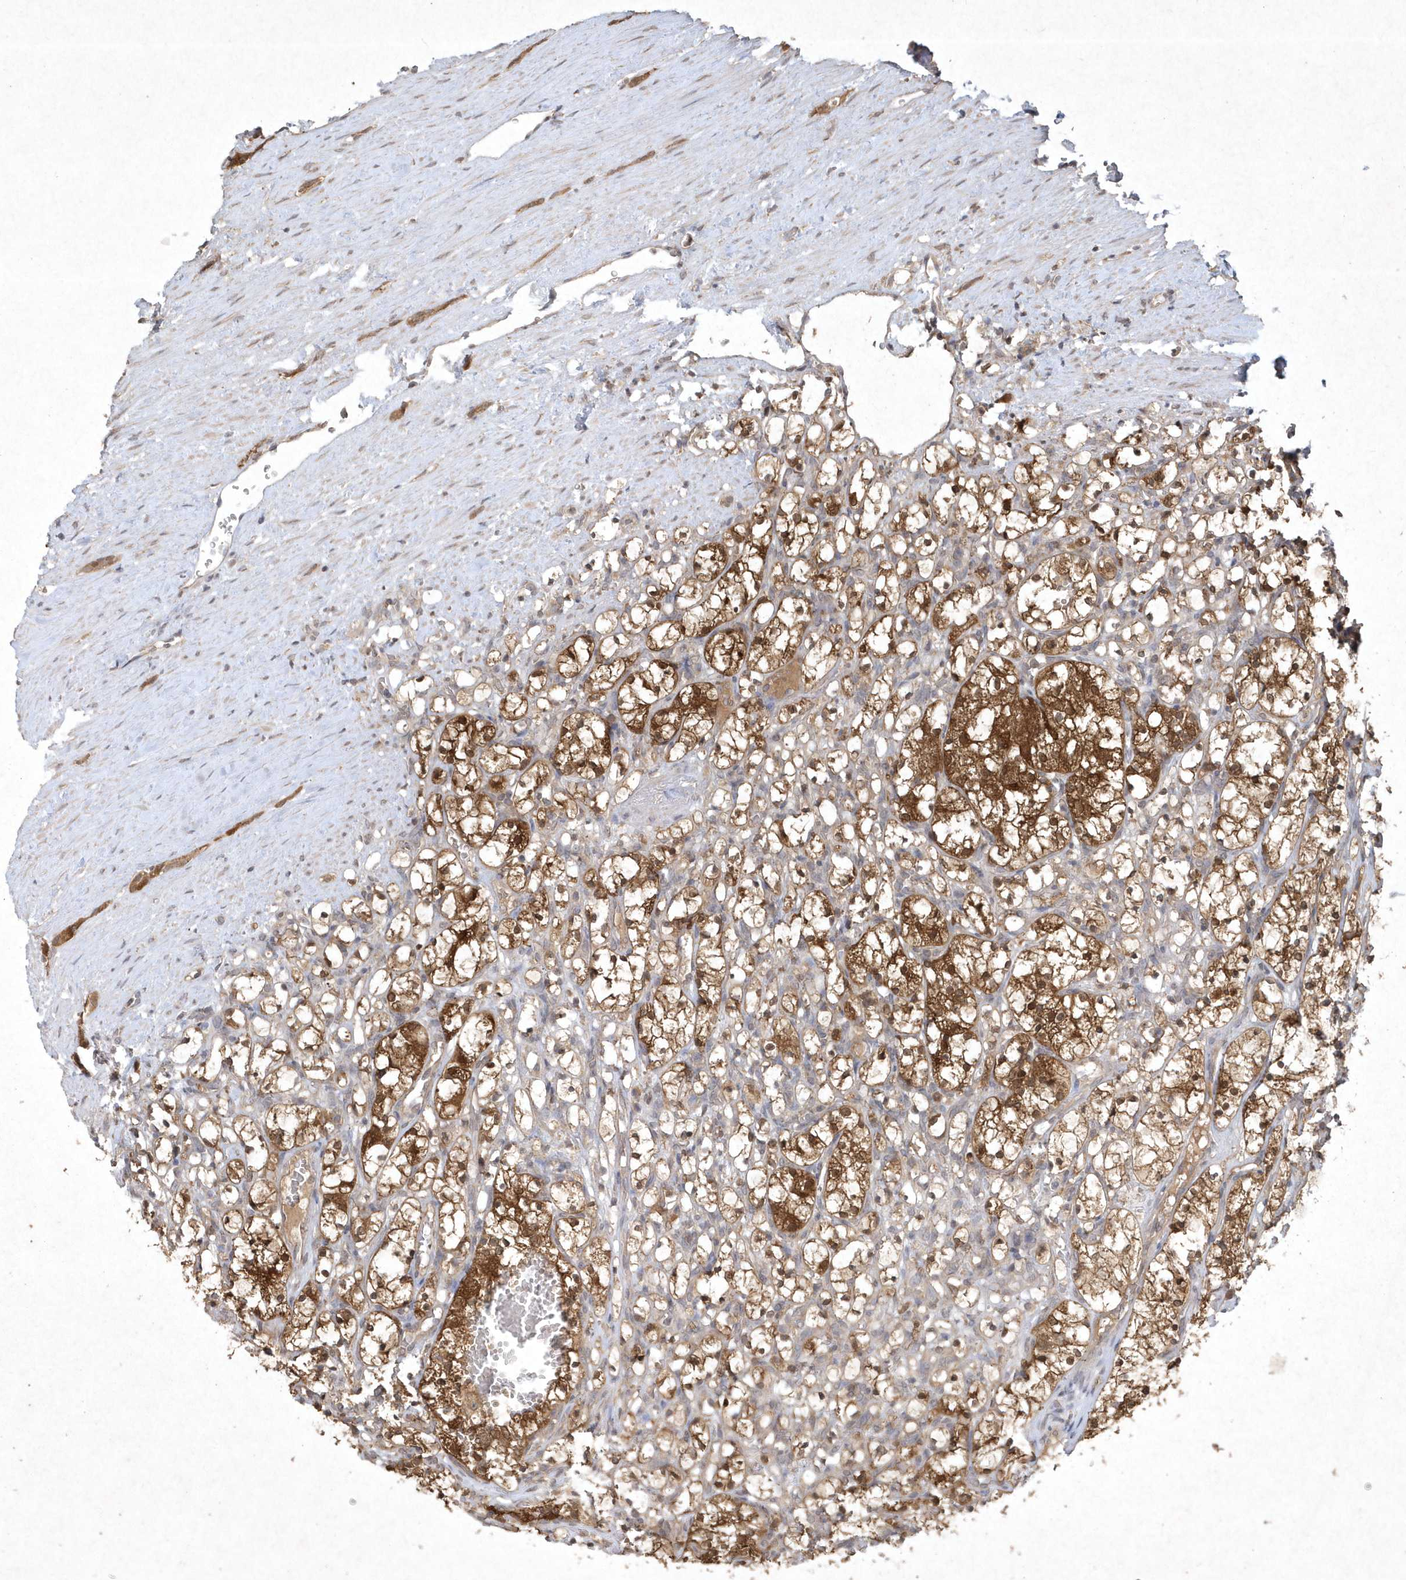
{"staining": {"intensity": "moderate", "quantity": ">75%", "location": "cytoplasmic/membranous,nuclear"}, "tissue": "renal cancer", "cell_type": "Tumor cells", "image_type": "cancer", "snomed": [{"axis": "morphology", "description": "Adenocarcinoma, NOS"}, {"axis": "topography", "description": "Kidney"}], "caption": "A high-resolution micrograph shows immunohistochemistry (IHC) staining of adenocarcinoma (renal), which displays moderate cytoplasmic/membranous and nuclear positivity in about >75% of tumor cells.", "gene": "AKR7A2", "patient": {"sex": "female", "age": 69}}